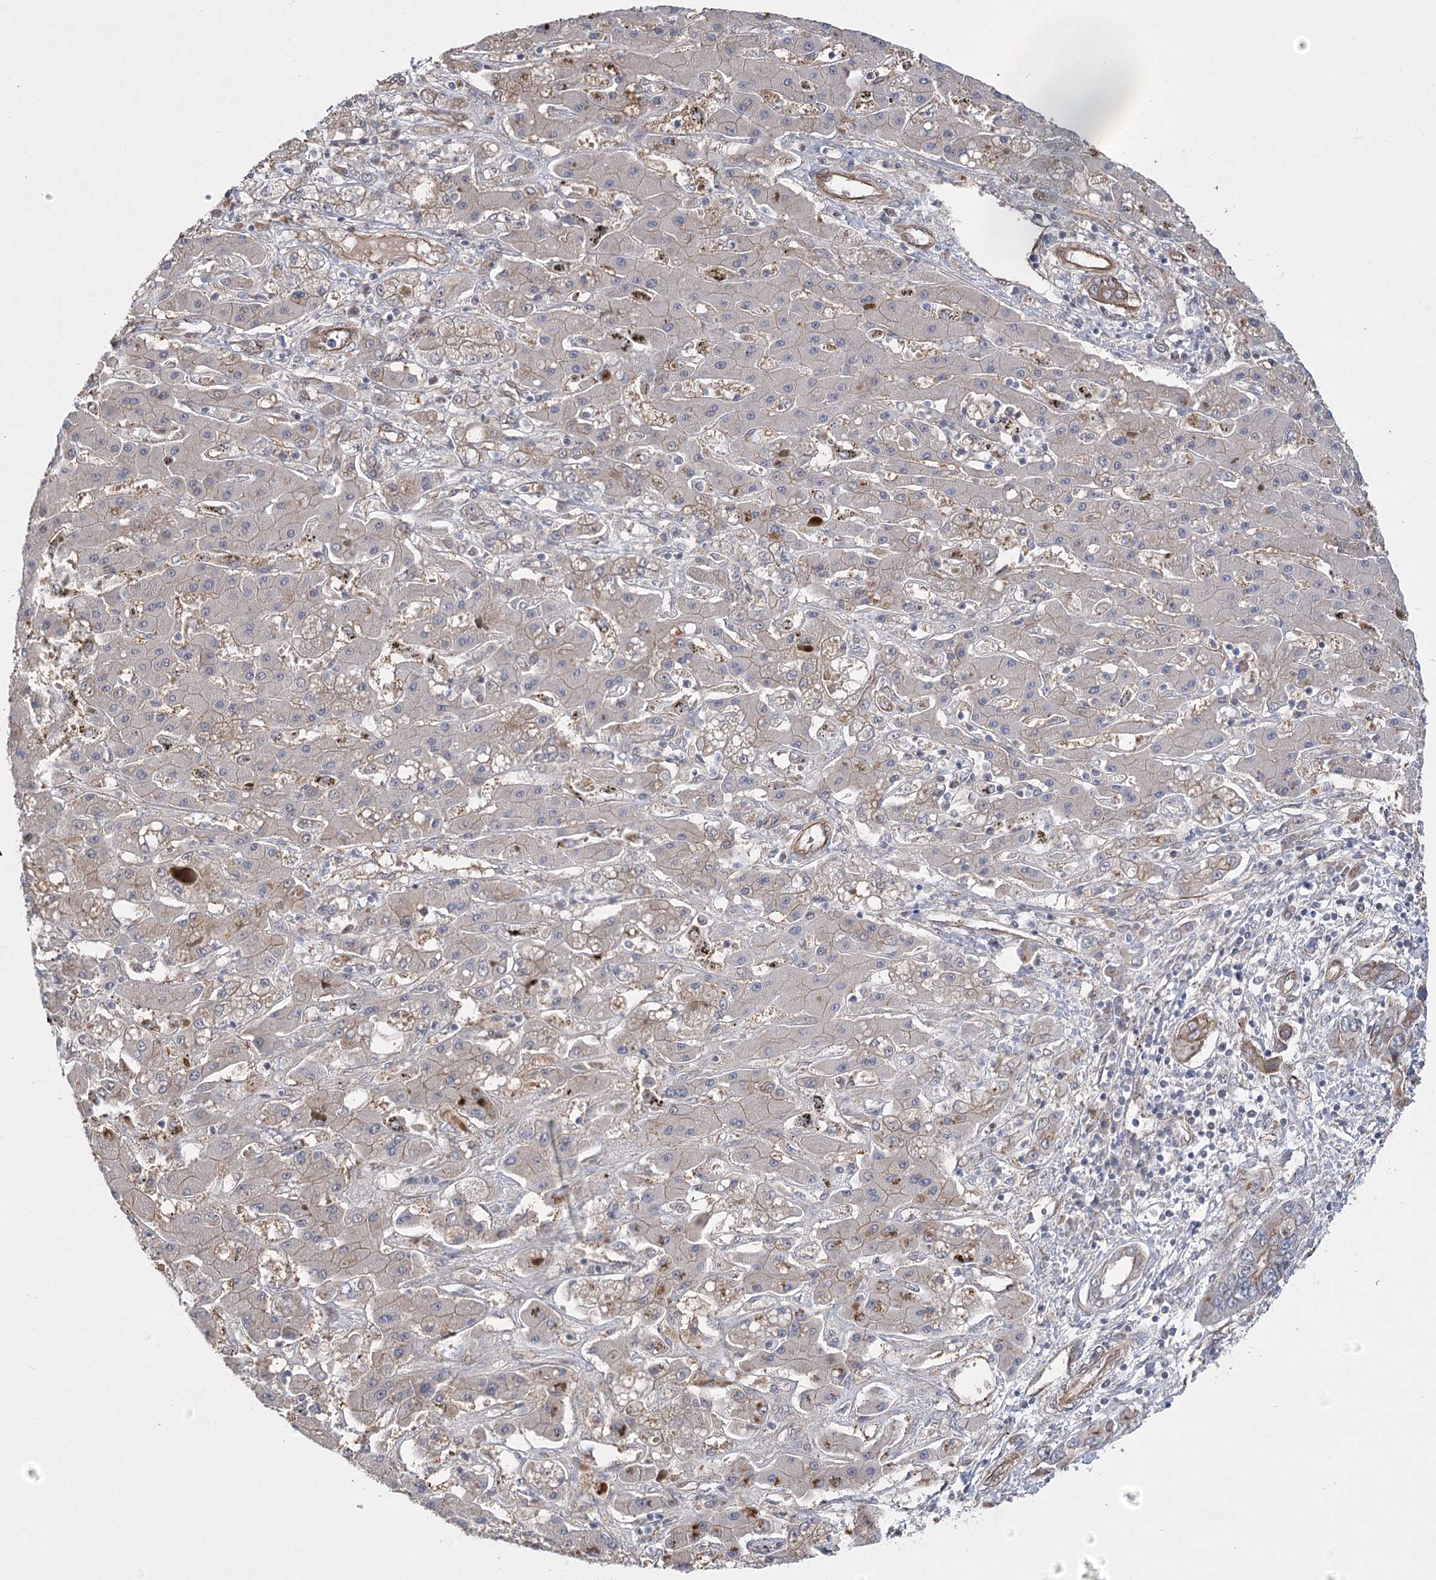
{"staining": {"intensity": "negative", "quantity": "none", "location": "none"}, "tissue": "liver cancer", "cell_type": "Tumor cells", "image_type": "cancer", "snomed": [{"axis": "morphology", "description": "Cholangiocarcinoma"}, {"axis": "topography", "description": "Liver"}], "caption": "A high-resolution image shows immunohistochemistry (IHC) staining of cholangiocarcinoma (liver), which demonstrates no significant expression in tumor cells. (Brightfield microscopy of DAB IHC at high magnification).", "gene": "RWDD4", "patient": {"sex": "male", "age": 67}}